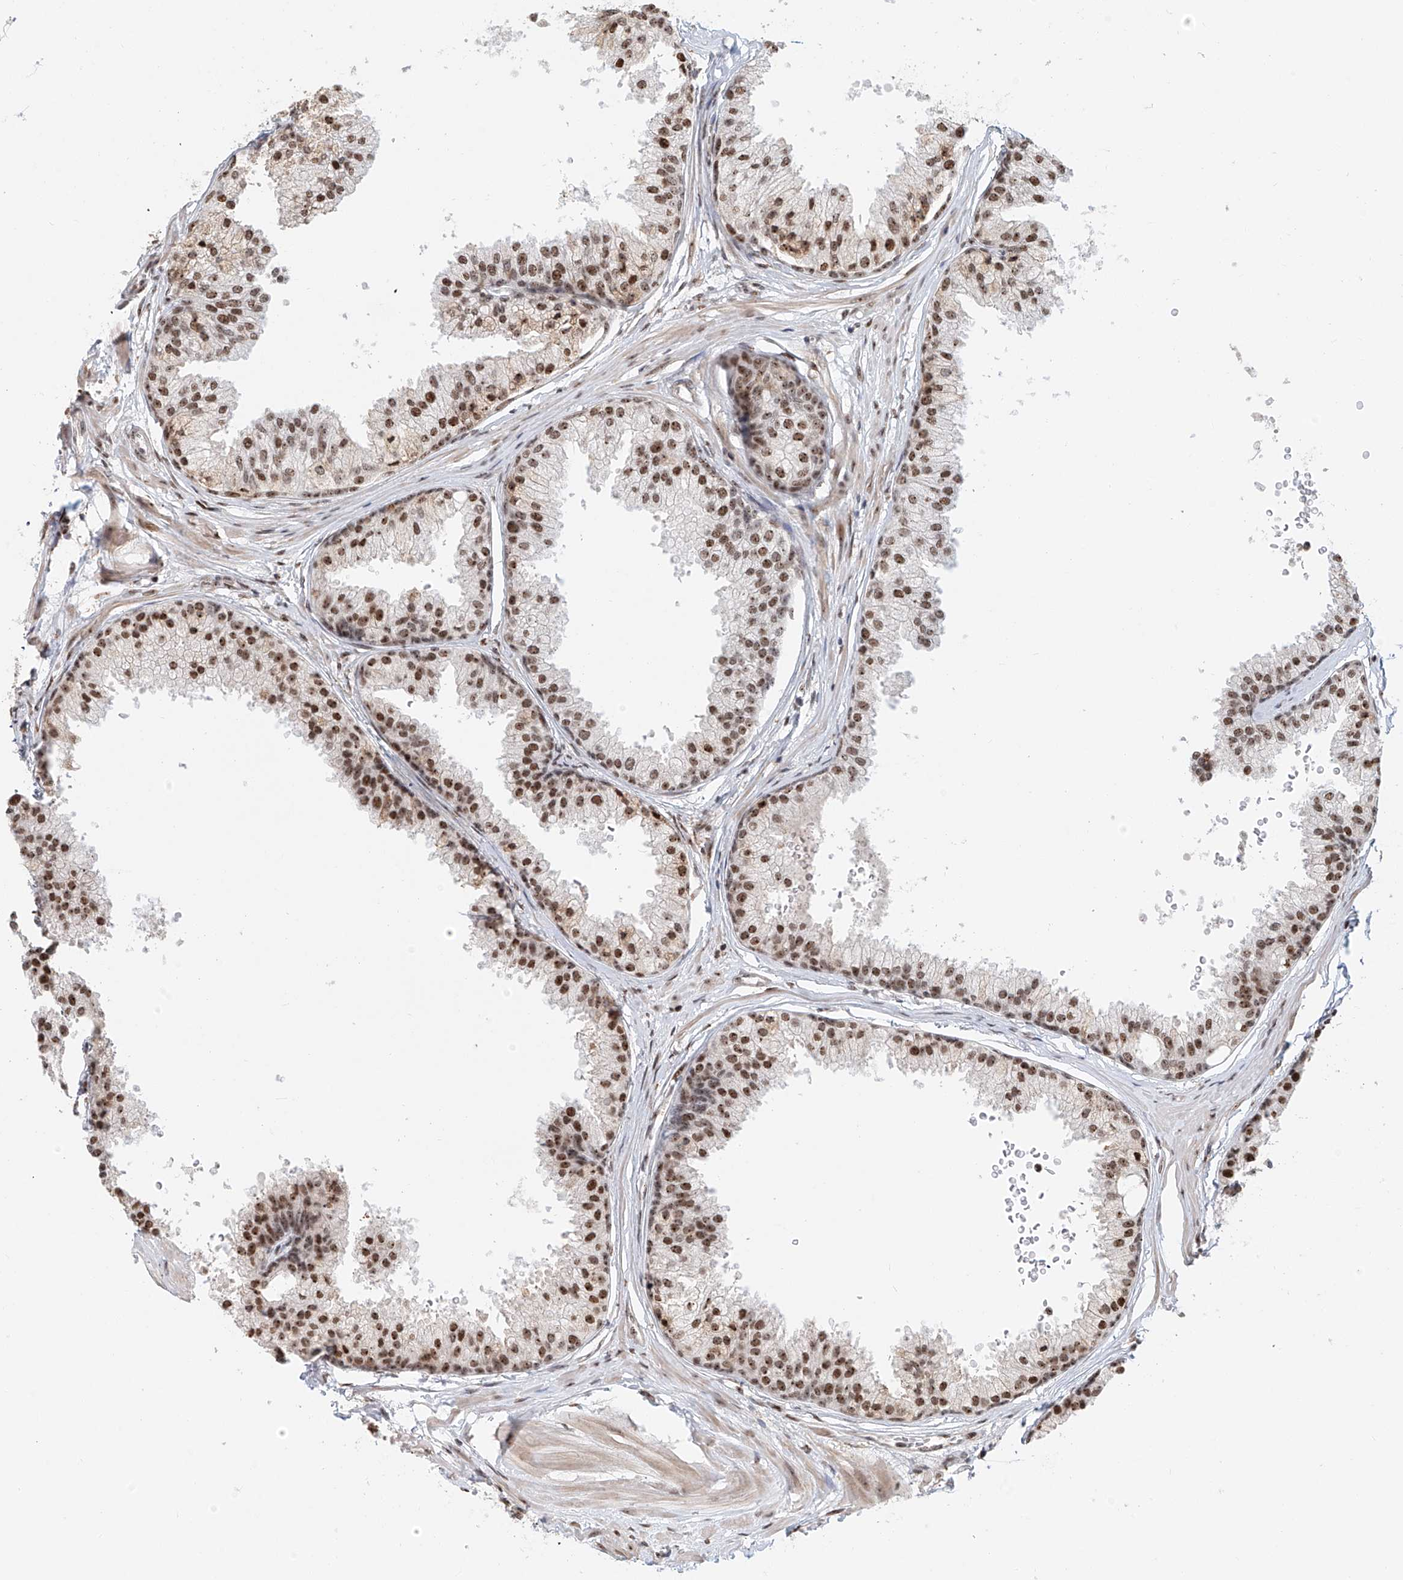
{"staining": {"intensity": "moderate", "quantity": ">75%", "location": "nuclear"}, "tissue": "prostate", "cell_type": "Glandular cells", "image_type": "normal", "snomed": [{"axis": "morphology", "description": "Normal tissue, NOS"}, {"axis": "topography", "description": "Prostate"}], "caption": "Protein analysis of normal prostate reveals moderate nuclear expression in approximately >75% of glandular cells. (DAB IHC with brightfield microscopy, high magnification).", "gene": "PRUNE2", "patient": {"sex": "male", "age": 48}}